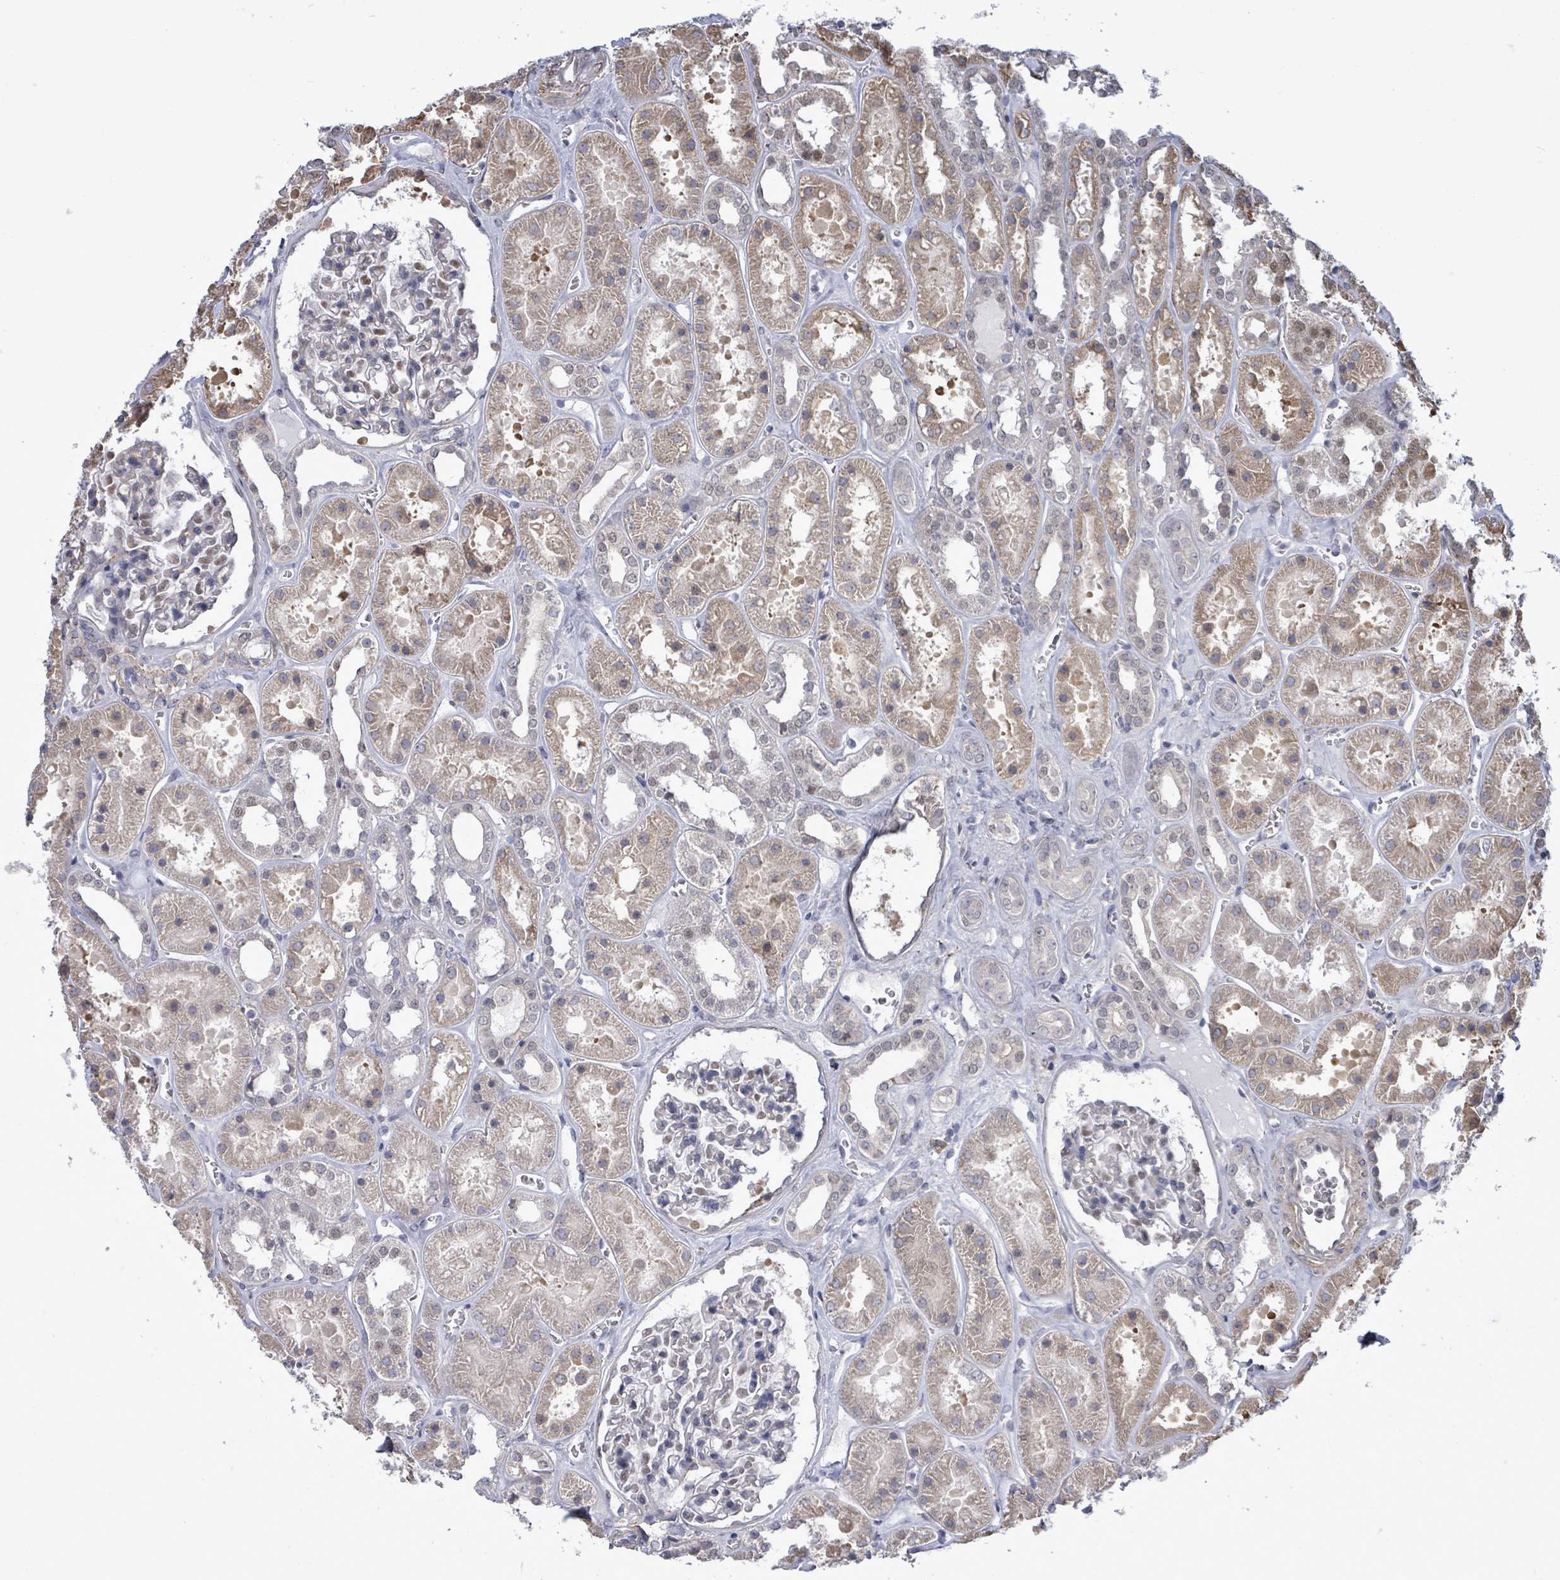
{"staining": {"intensity": "negative", "quantity": "none", "location": "none"}, "tissue": "kidney", "cell_type": "Cells in glomeruli", "image_type": "normal", "snomed": [{"axis": "morphology", "description": "Normal tissue, NOS"}, {"axis": "topography", "description": "Kidney"}], "caption": "There is no significant staining in cells in glomeruli of kidney. (Brightfield microscopy of DAB (3,3'-diaminobenzidine) immunohistochemistry (IHC) at high magnification).", "gene": "PAPSS1", "patient": {"sex": "female", "age": 41}}